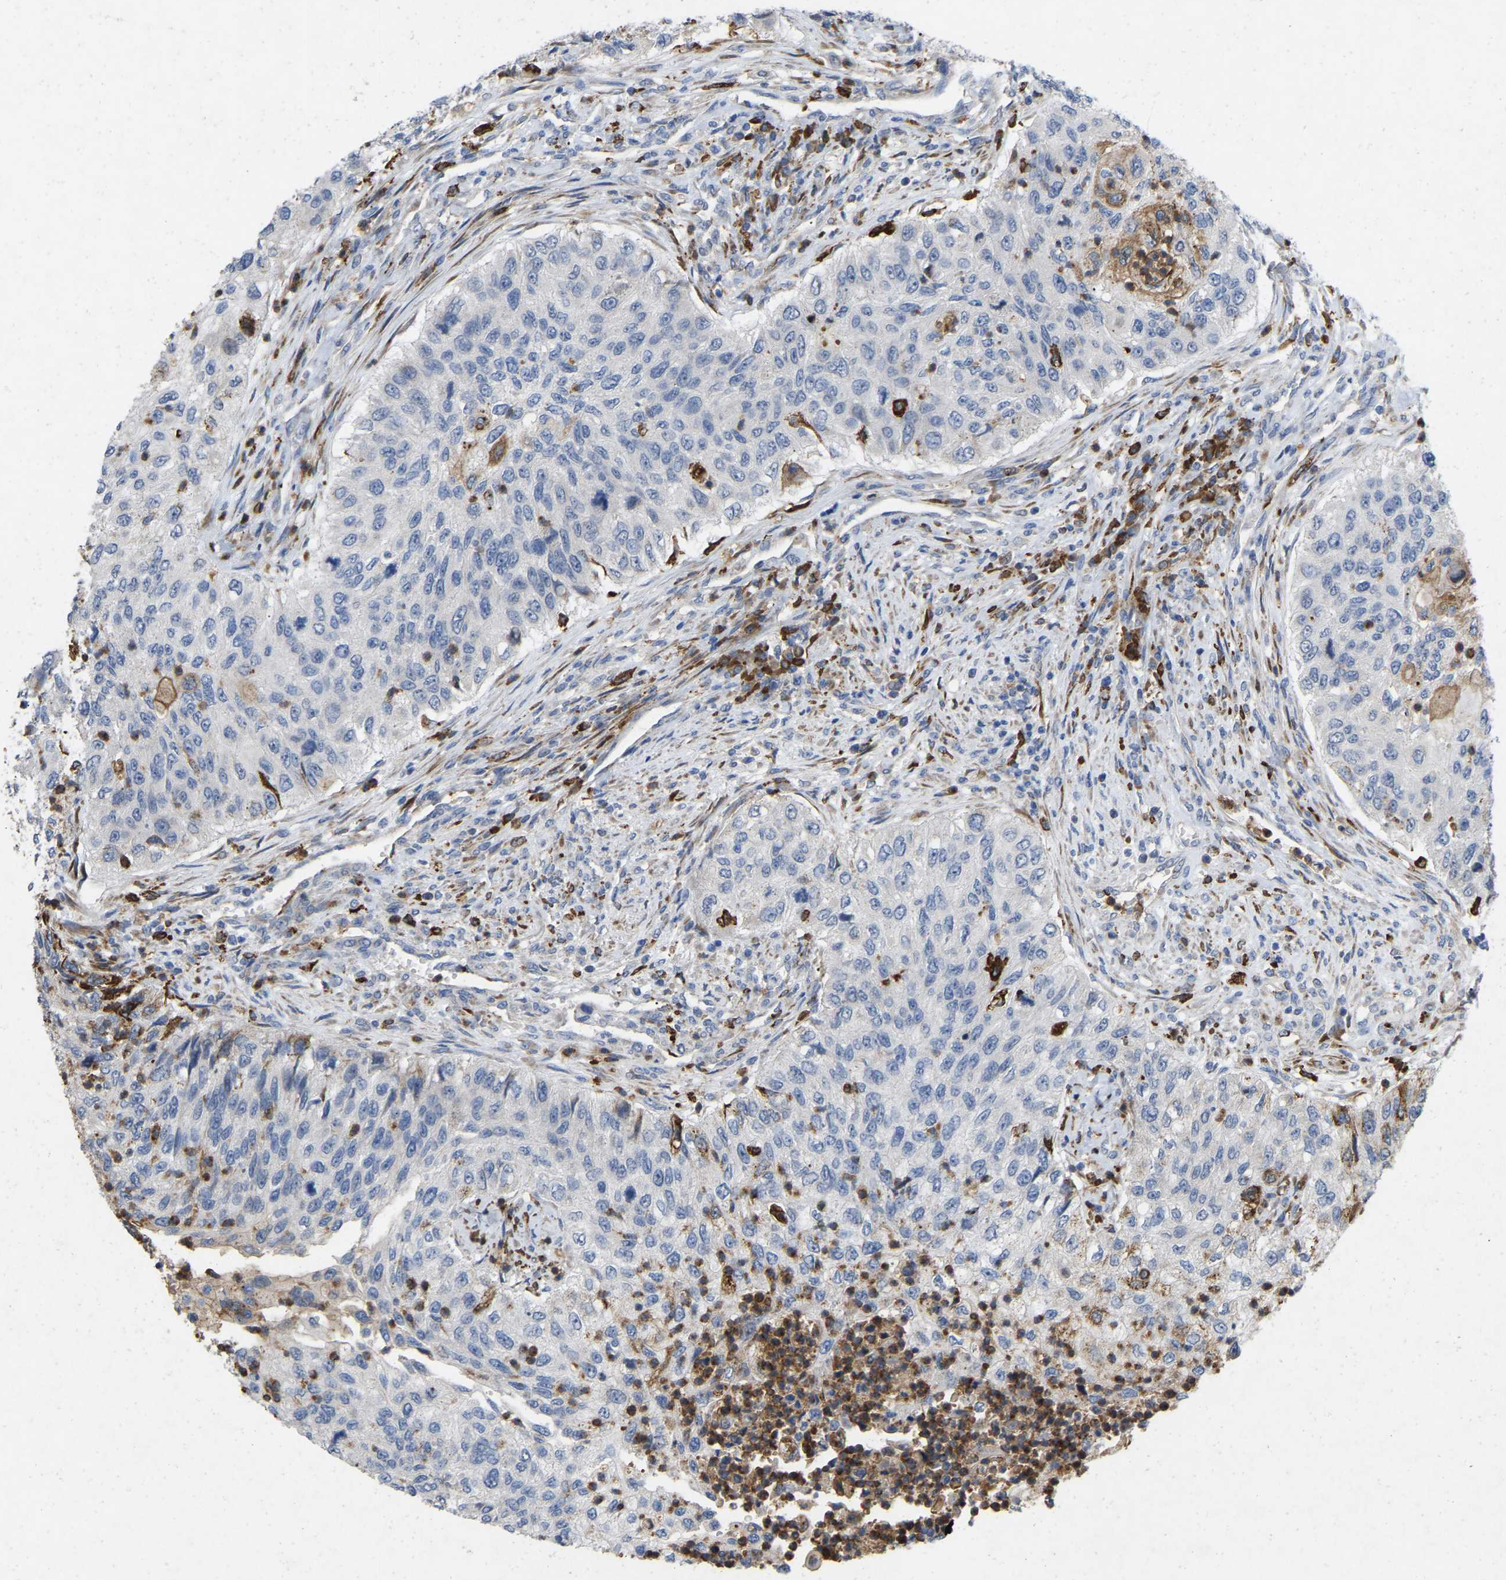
{"staining": {"intensity": "negative", "quantity": "none", "location": "none"}, "tissue": "urothelial cancer", "cell_type": "Tumor cells", "image_type": "cancer", "snomed": [{"axis": "morphology", "description": "Urothelial carcinoma, High grade"}, {"axis": "topography", "description": "Urinary bladder"}], "caption": "High-grade urothelial carcinoma stained for a protein using immunohistochemistry (IHC) exhibits no staining tumor cells.", "gene": "RHEB", "patient": {"sex": "female", "age": 60}}